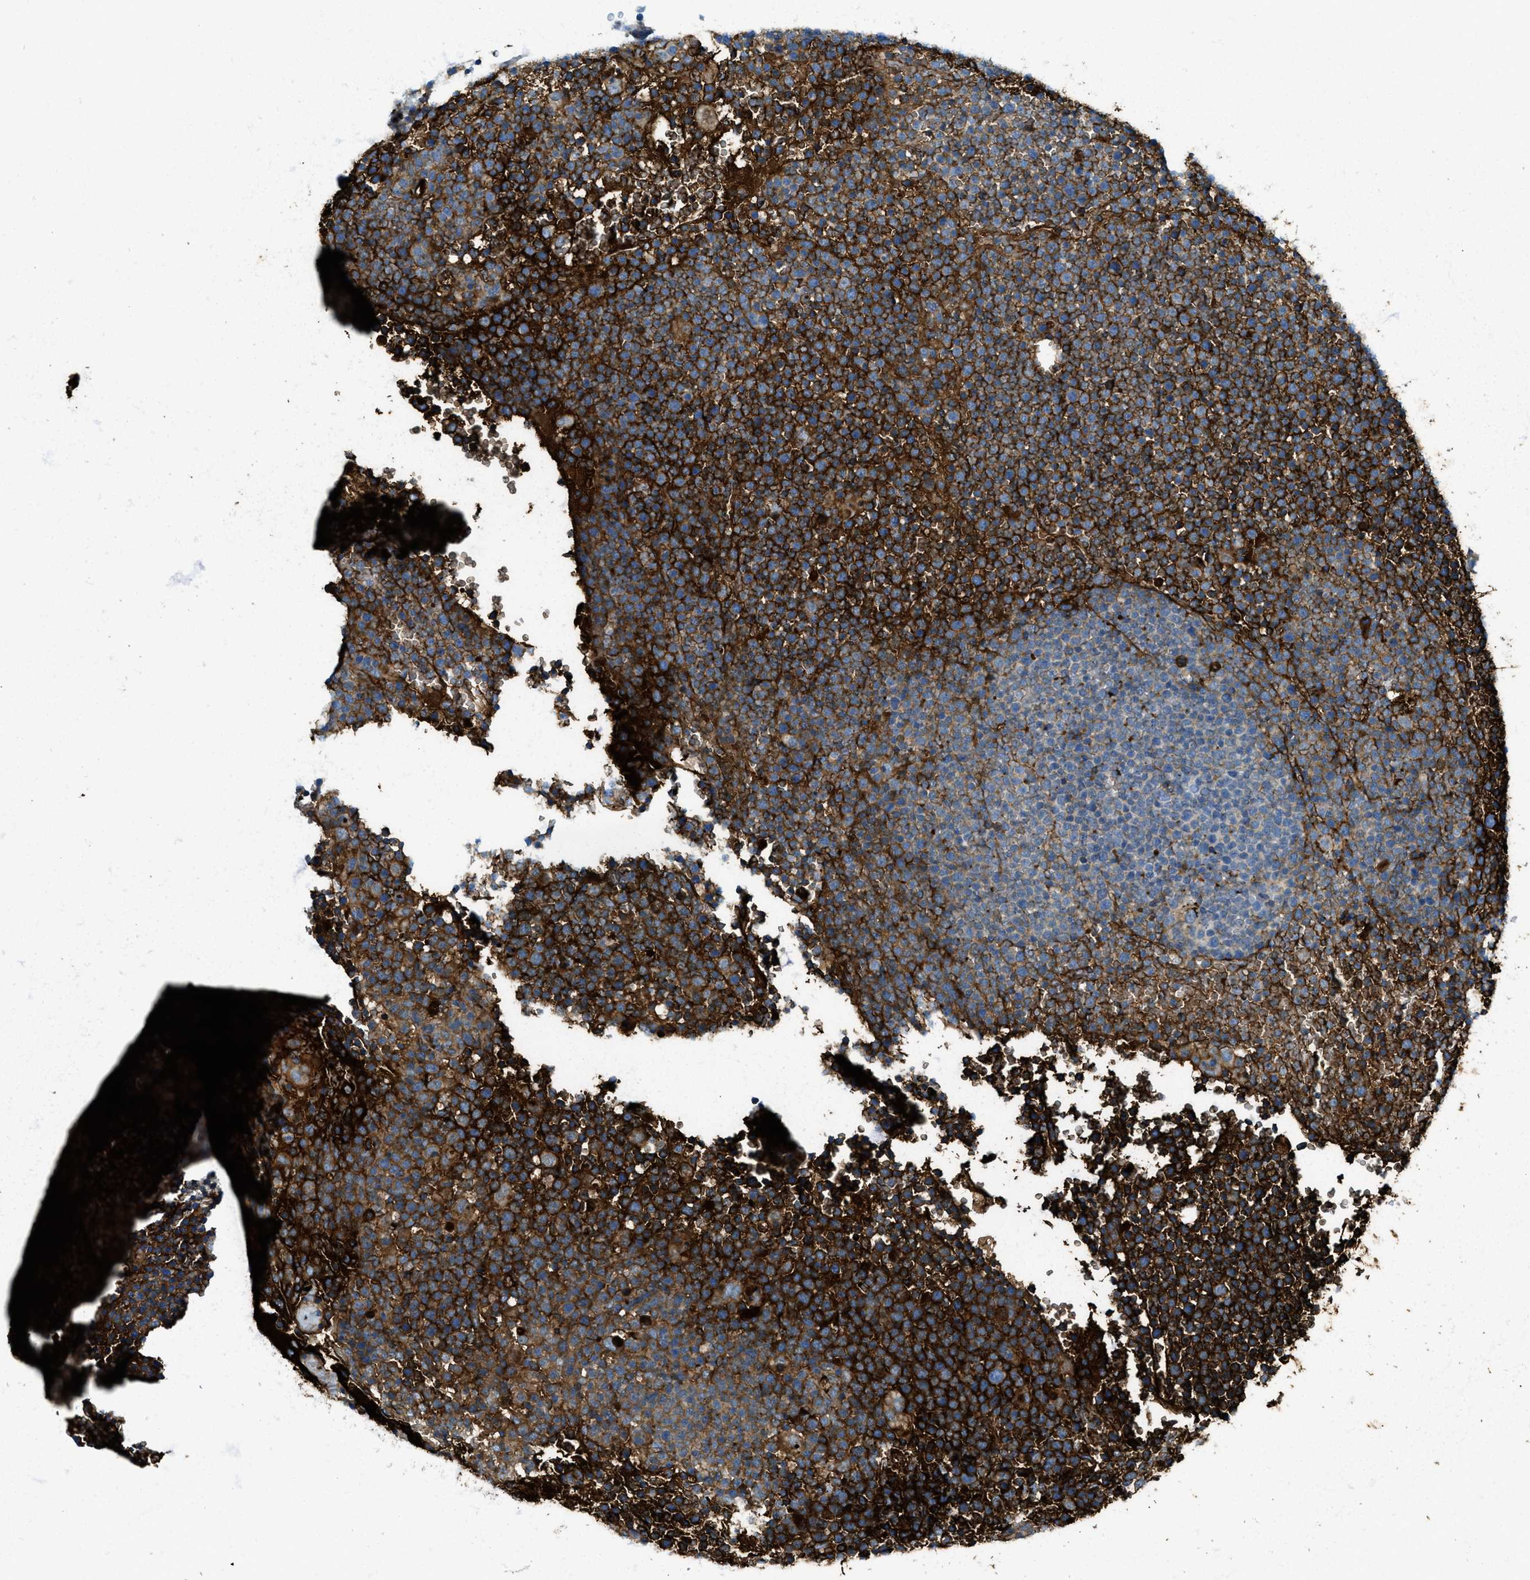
{"staining": {"intensity": "strong", "quantity": ">75%", "location": "cytoplasmic/membranous"}, "tissue": "lymphoma", "cell_type": "Tumor cells", "image_type": "cancer", "snomed": [{"axis": "morphology", "description": "Malignant lymphoma, non-Hodgkin's type, High grade"}, {"axis": "topography", "description": "Lymph node"}], "caption": "Lymphoma stained with a brown dye reveals strong cytoplasmic/membranous positive expression in approximately >75% of tumor cells.", "gene": "TRIM59", "patient": {"sex": "male", "age": 61}}